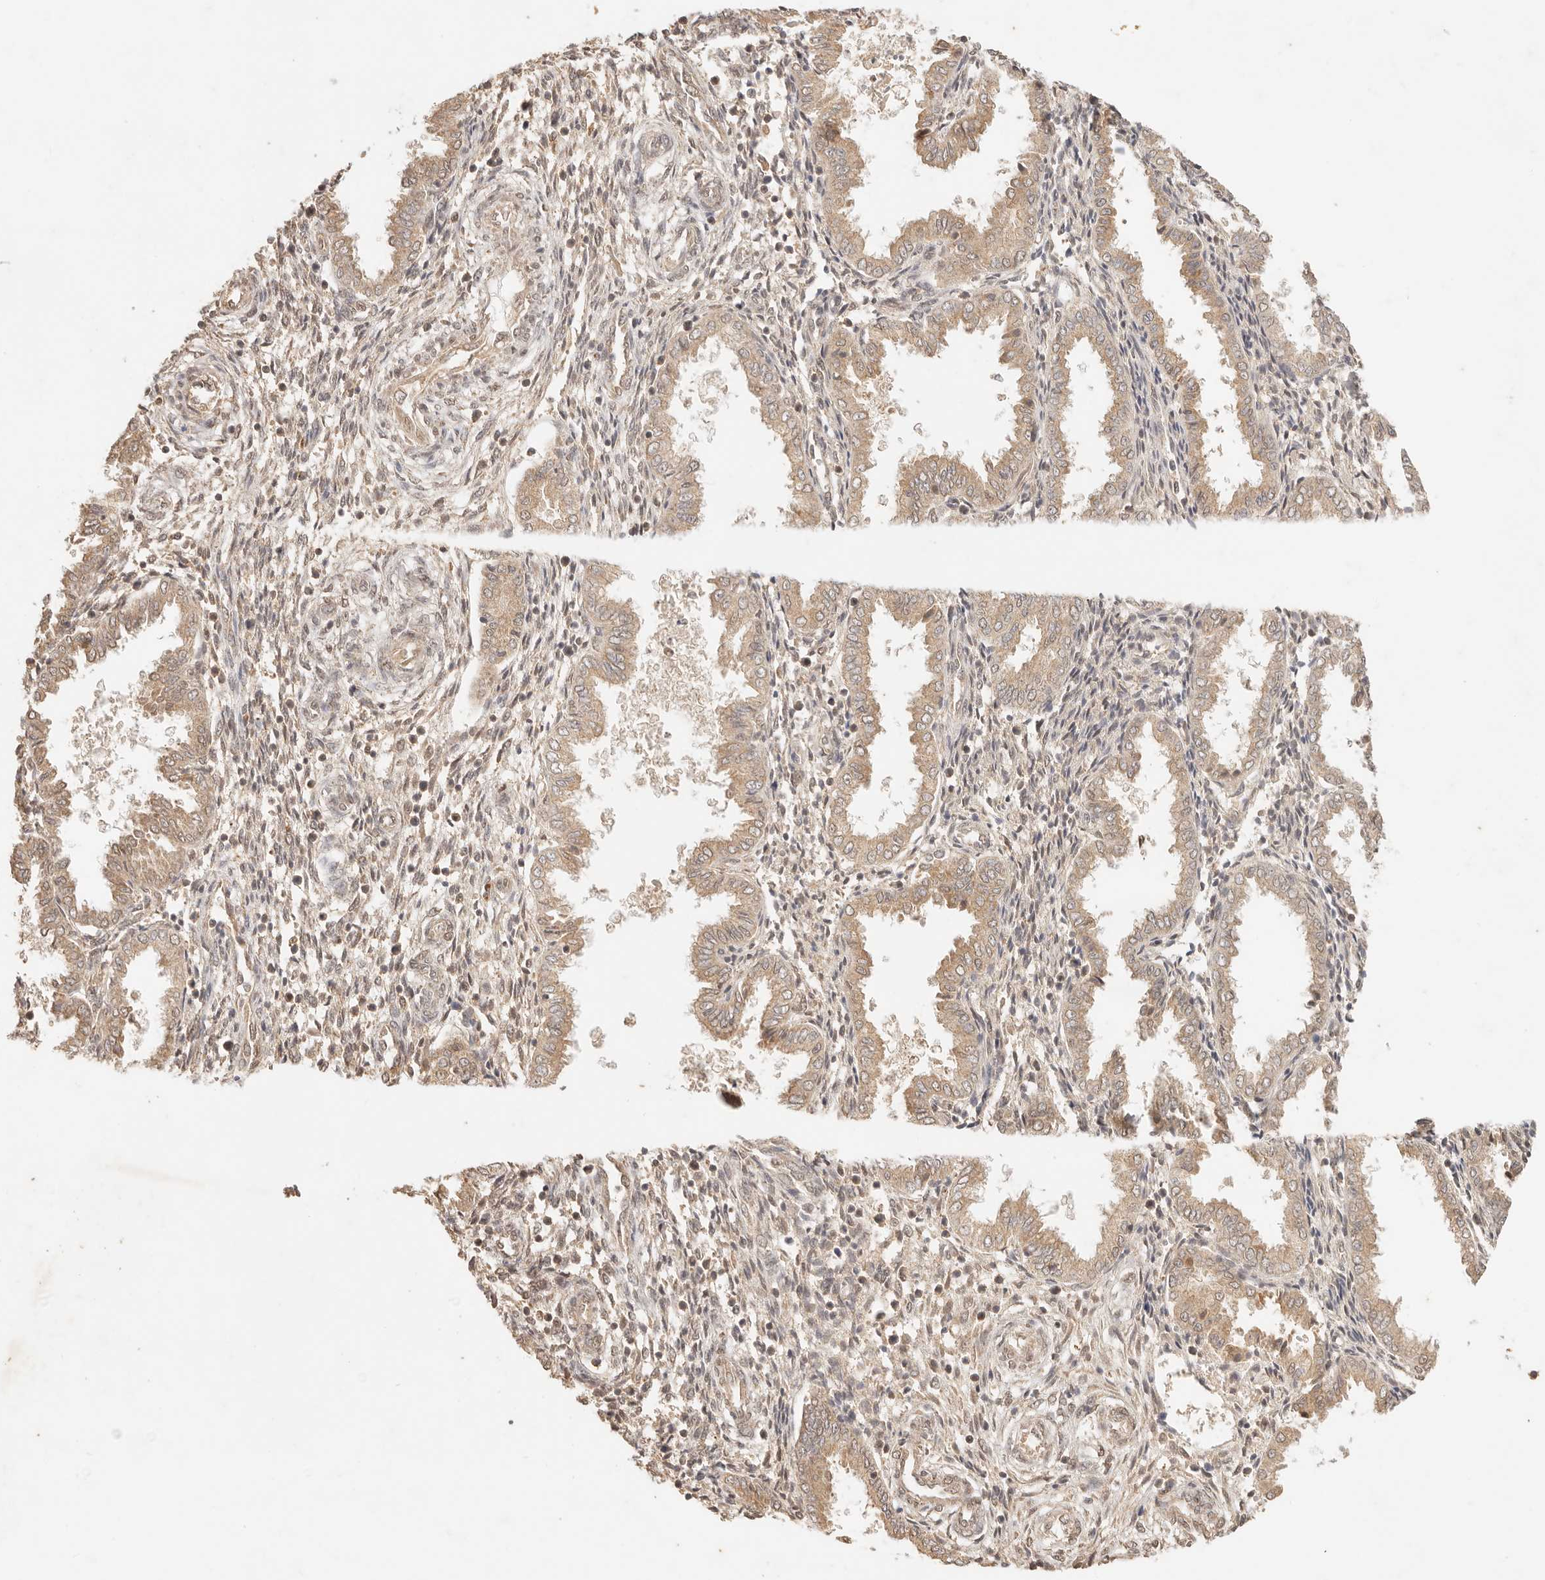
{"staining": {"intensity": "moderate", "quantity": "25%-75%", "location": "nuclear"}, "tissue": "endometrium", "cell_type": "Cells in endometrial stroma", "image_type": "normal", "snomed": [{"axis": "morphology", "description": "Normal tissue, NOS"}, {"axis": "topography", "description": "Endometrium"}], "caption": "IHC staining of unremarkable endometrium, which demonstrates medium levels of moderate nuclear positivity in about 25%-75% of cells in endometrial stroma indicating moderate nuclear protein staining. The staining was performed using DAB (3,3'-diaminobenzidine) (brown) for protein detection and nuclei were counterstained in hematoxylin (blue).", "gene": "TRIM11", "patient": {"sex": "female", "age": 33}}